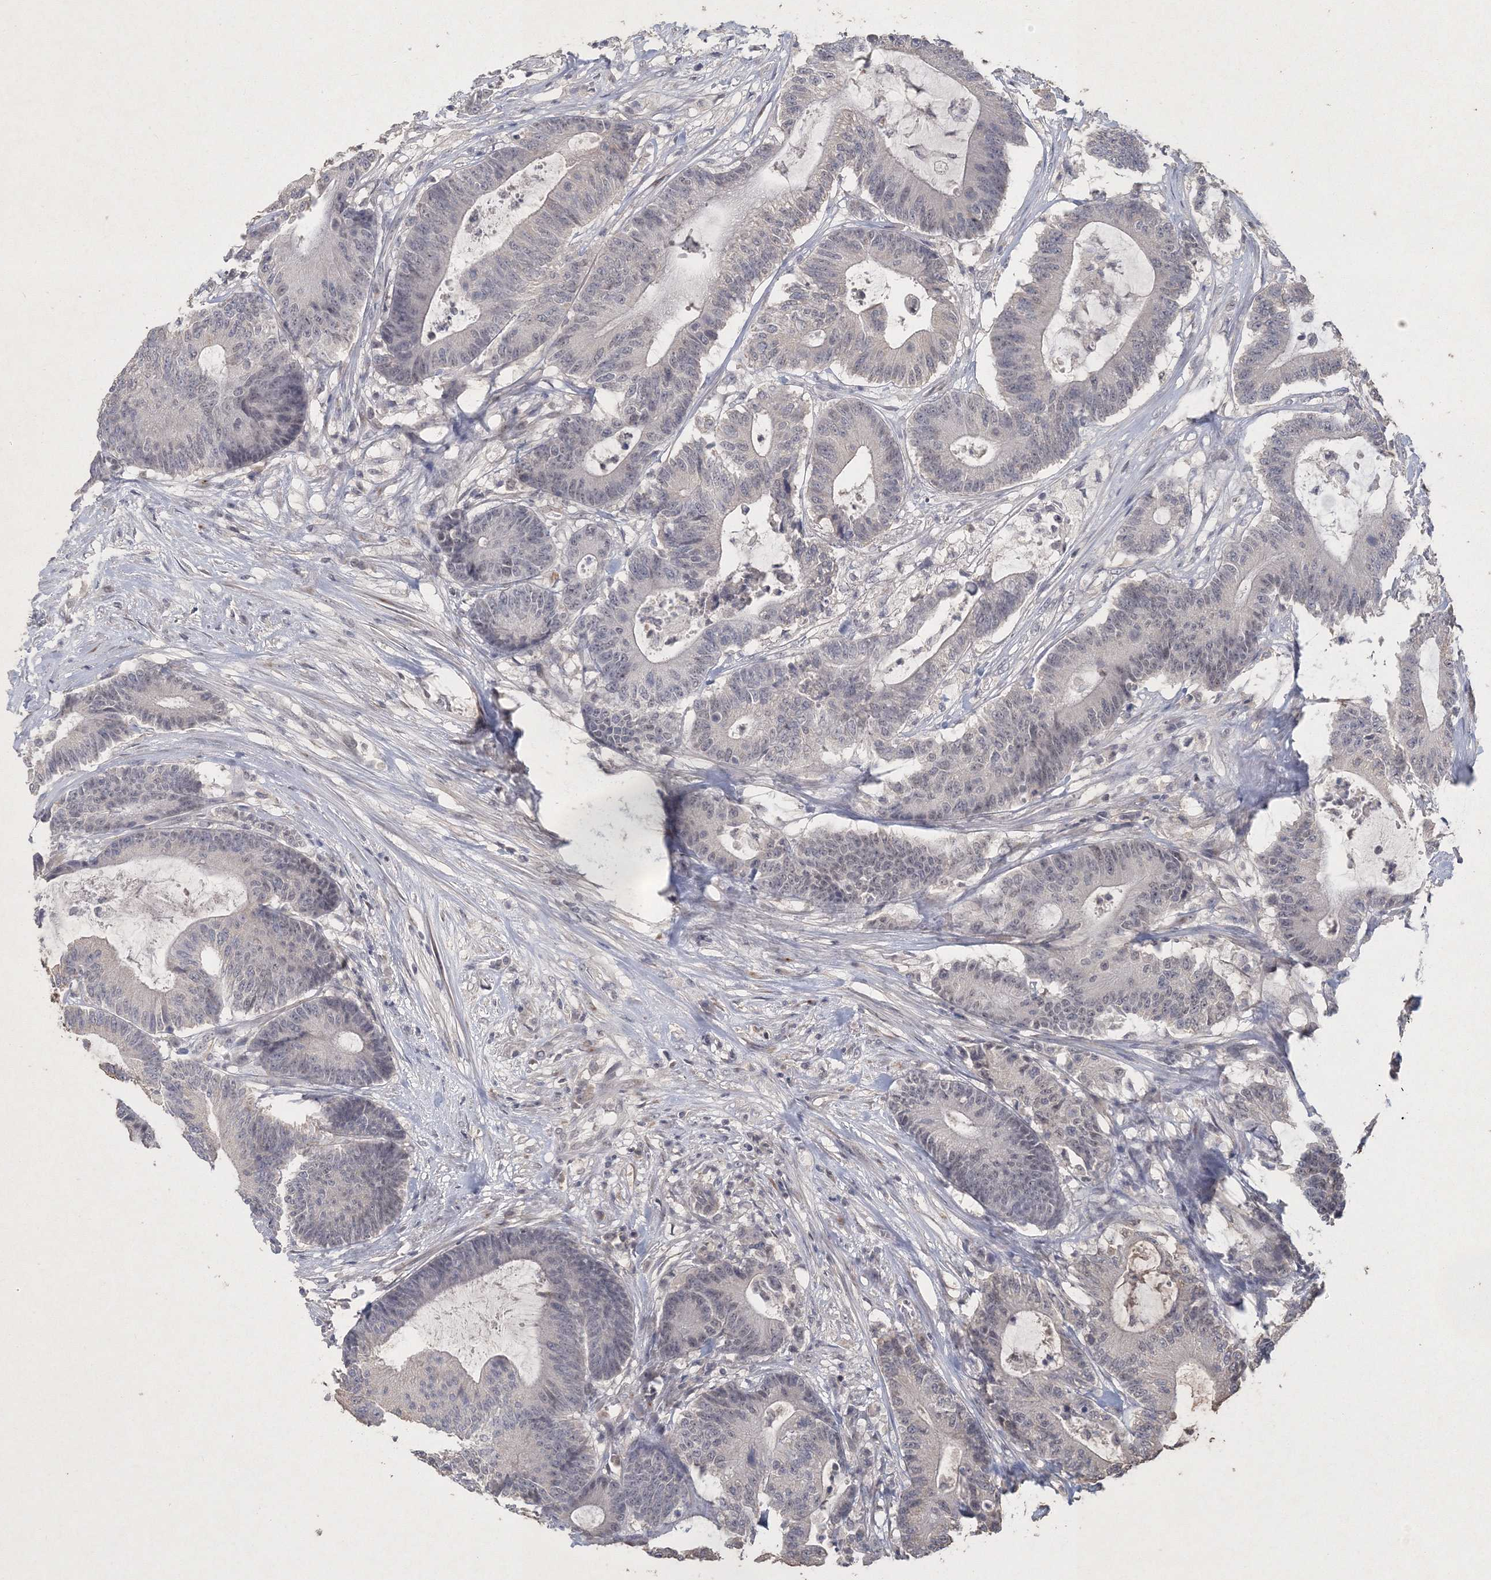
{"staining": {"intensity": "negative", "quantity": "none", "location": "none"}, "tissue": "colorectal cancer", "cell_type": "Tumor cells", "image_type": "cancer", "snomed": [{"axis": "morphology", "description": "Adenocarcinoma, NOS"}, {"axis": "topography", "description": "Colon"}], "caption": "Immunohistochemistry photomicrograph of adenocarcinoma (colorectal) stained for a protein (brown), which demonstrates no positivity in tumor cells. (Stains: DAB (3,3'-diaminobenzidine) immunohistochemistry with hematoxylin counter stain, Microscopy: brightfield microscopy at high magnification).", "gene": "UIMC1", "patient": {"sex": "female", "age": 84}}